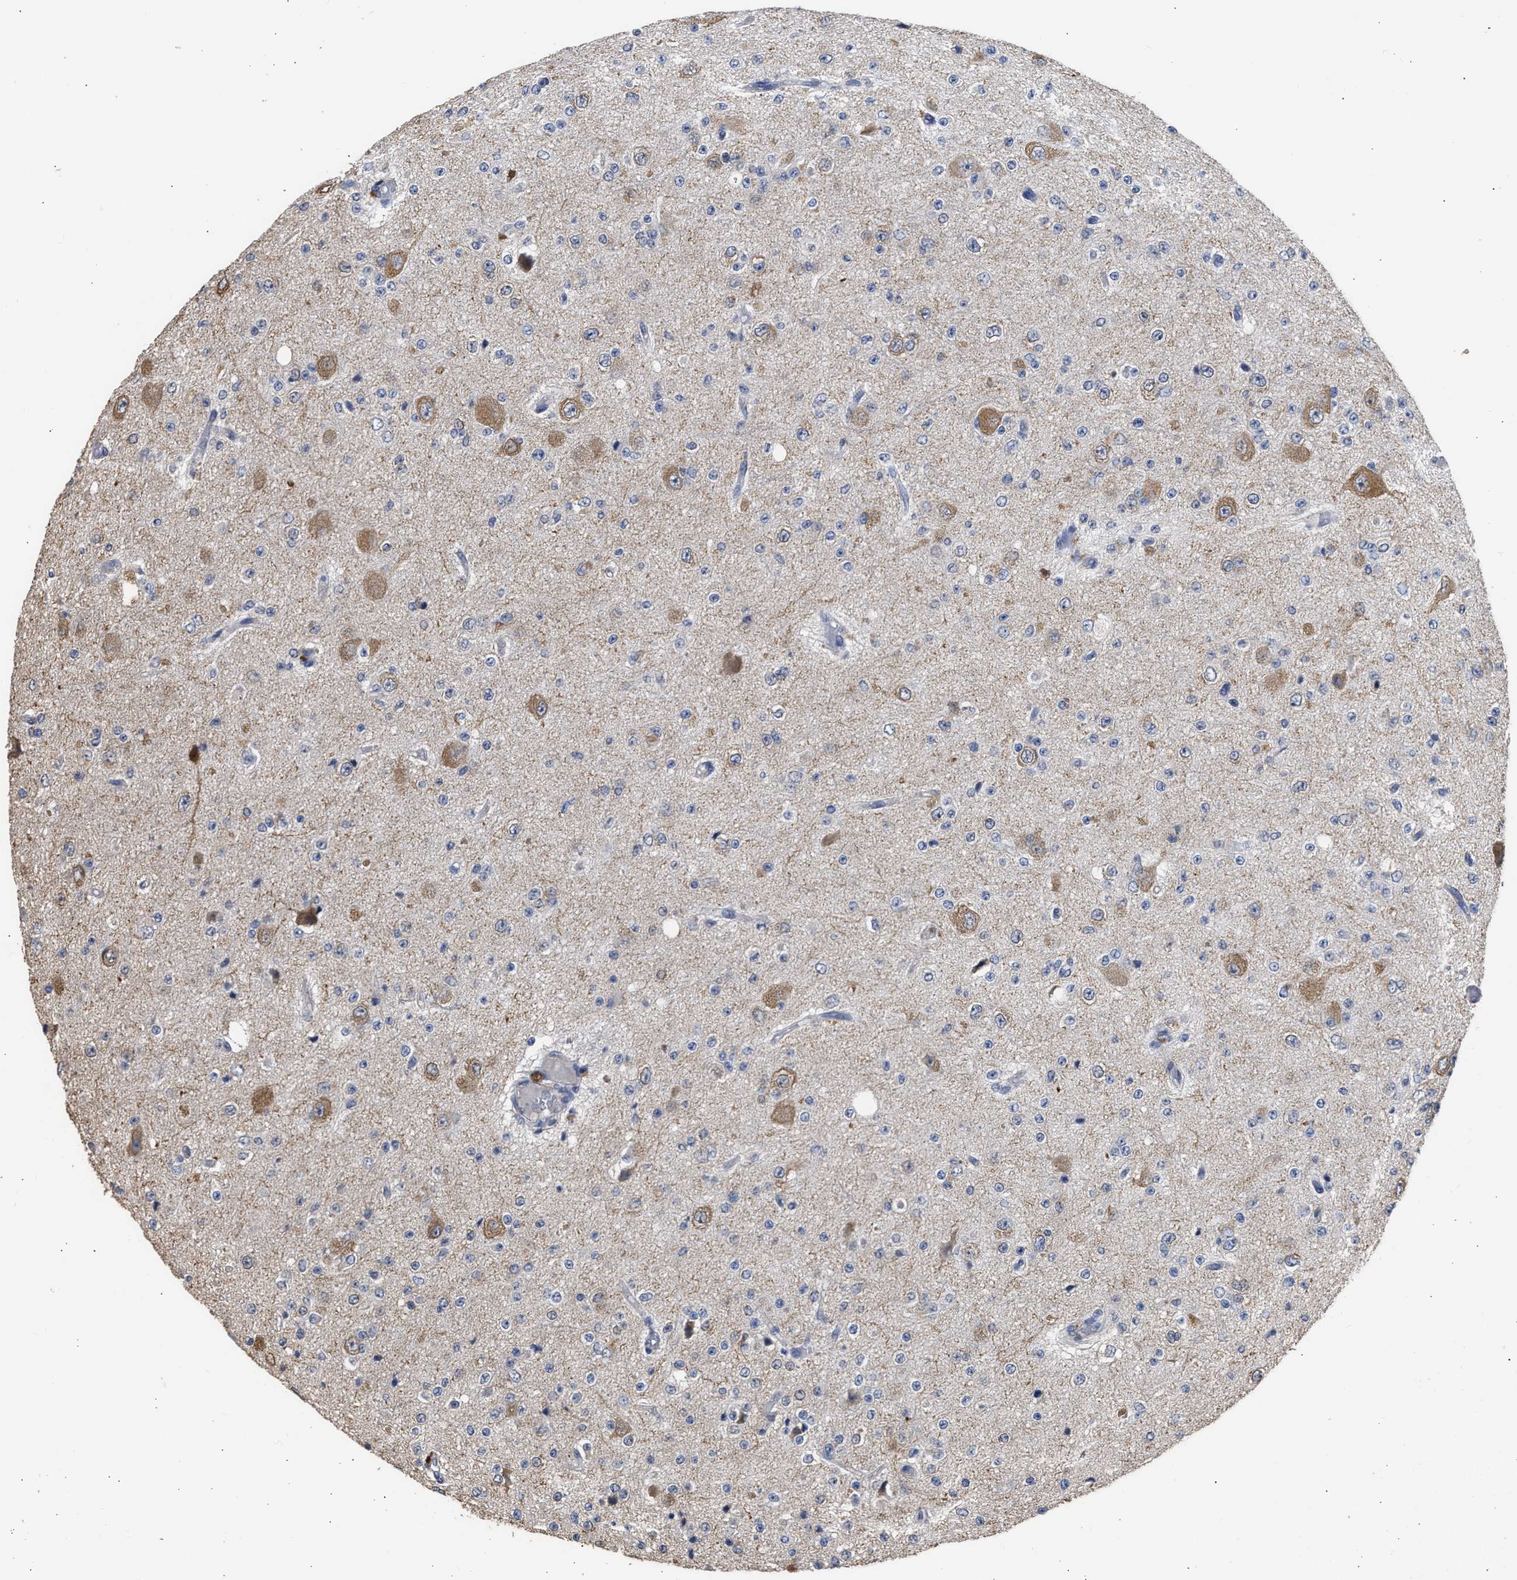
{"staining": {"intensity": "negative", "quantity": "none", "location": "none"}, "tissue": "glioma", "cell_type": "Tumor cells", "image_type": "cancer", "snomed": [{"axis": "morphology", "description": "Glioma, malignant, High grade"}, {"axis": "topography", "description": "pancreas cauda"}], "caption": "Immunohistochemistry image of neoplastic tissue: human glioma stained with DAB displays no significant protein positivity in tumor cells.", "gene": "SPINT2", "patient": {"sex": "male", "age": 60}}